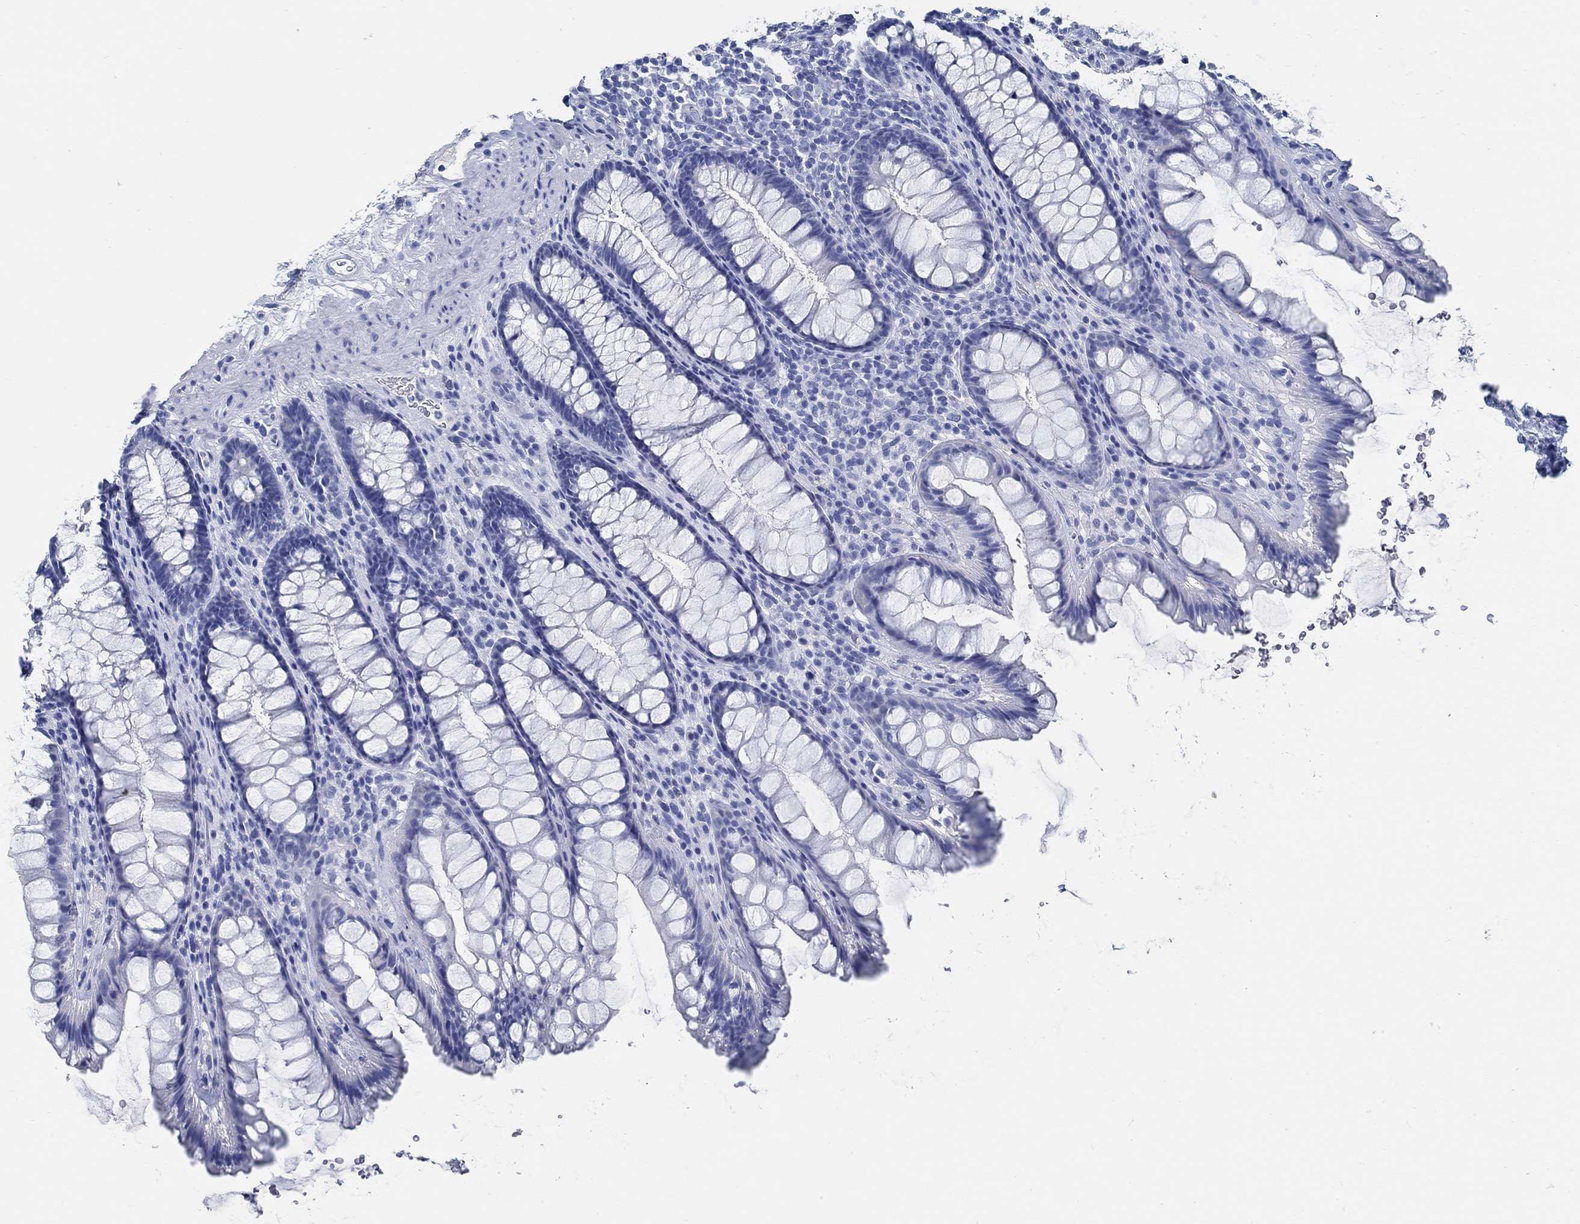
{"staining": {"intensity": "negative", "quantity": "none", "location": "none"}, "tissue": "rectum", "cell_type": "Glandular cells", "image_type": "normal", "snomed": [{"axis": "morphology", "description": "Normal tissue, NOS"}, {"axis": "topography", "description": "Rectum"}], "caption": "Immunohistochemical staining of normal rectum exhibits no significant expression in glandular cells.", "gene": "SLC45A1", "patient": {"sex": "male", "age": 72}}